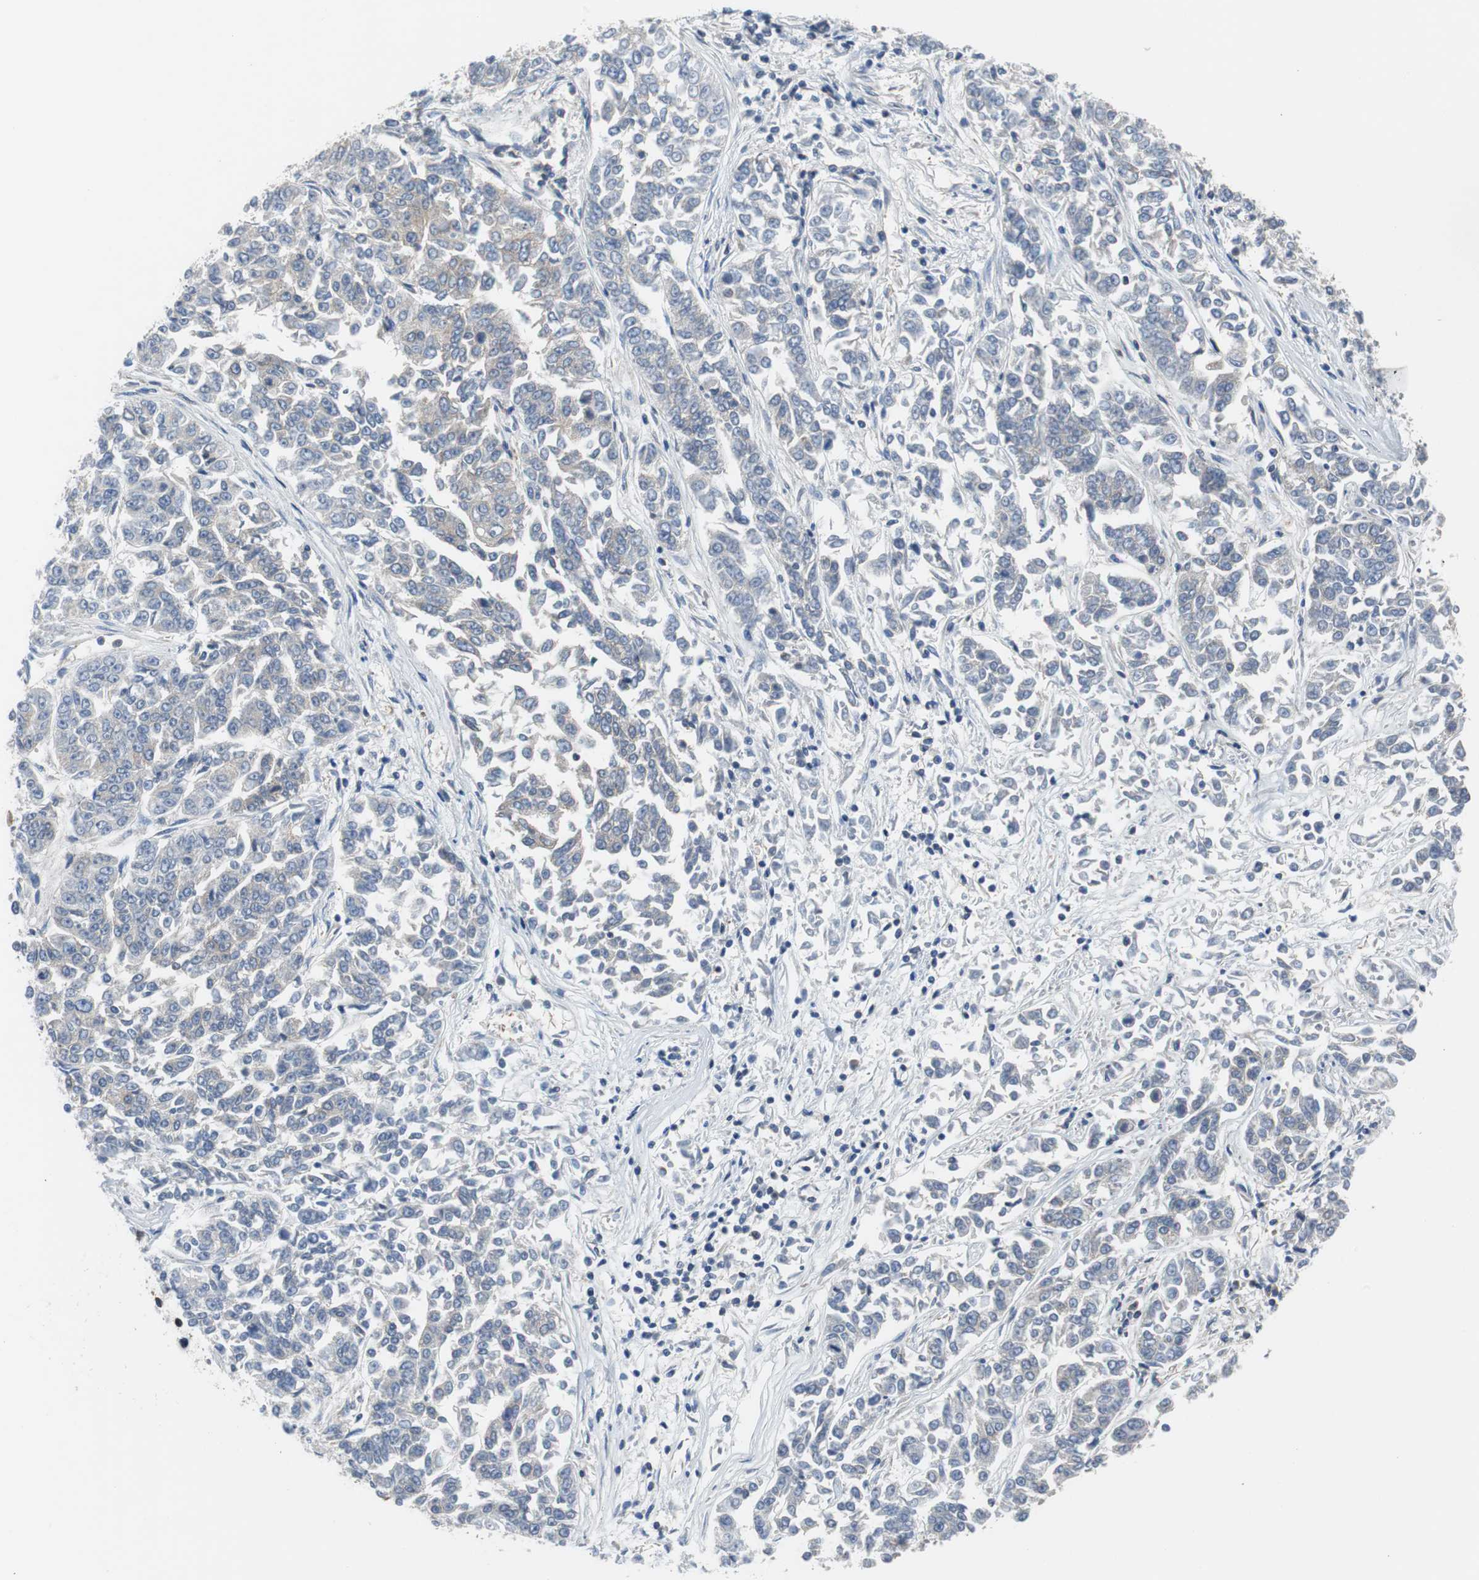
{"staining": {"intensity": "weak", "quantity": "<25%", "location": "cytoplasmic/membranous"}, "tissue": "lung cancer", "cell_type": "Tumor cells", "image_type": "cancer", "snomed": [{"axis": "morphology", "description": "Adenocarcinoma, NOS"}, {"axis": "topography", "description": "Lung"}], "caption": "Tumor cells are negative for brown protein staining in lung adenocarcinoma.", "gene": "BRAF", "patient": {"sex": "male", "age": 84}}